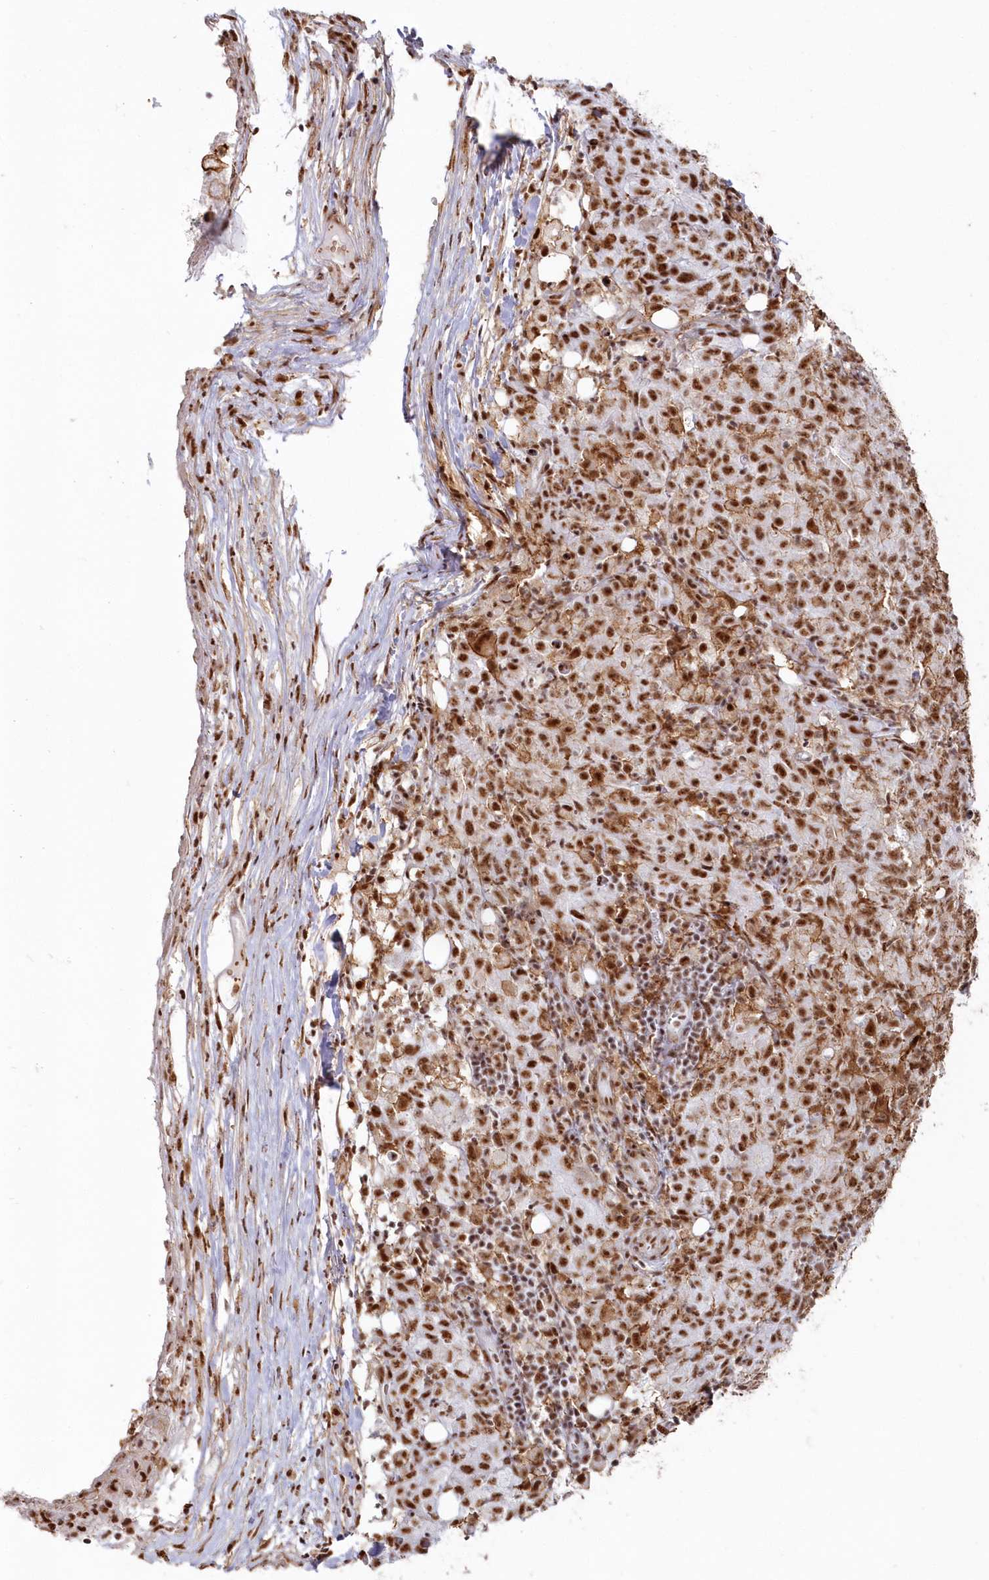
{"staining": {"intensity": "strong", "quantity": ">75%", "location": "nuclear"}, "tissue": "ovarian cancer", "cell_type": "Tumor cells", "image_type": "cancer", "snomed": [{"axis": "morphology", "description": "Carcinoma, endometroid"}, {"axis": "topography", "description": "Ovary"}], "caption": "A high-resolution histopathology image shows IHC staining of ovarian cancer (endometroid carcinoma), which shows strong nuclear staining in about >75% of tumor cells.", "gene": "DDX46", "patient": {"sex": "female", "age": 42}}